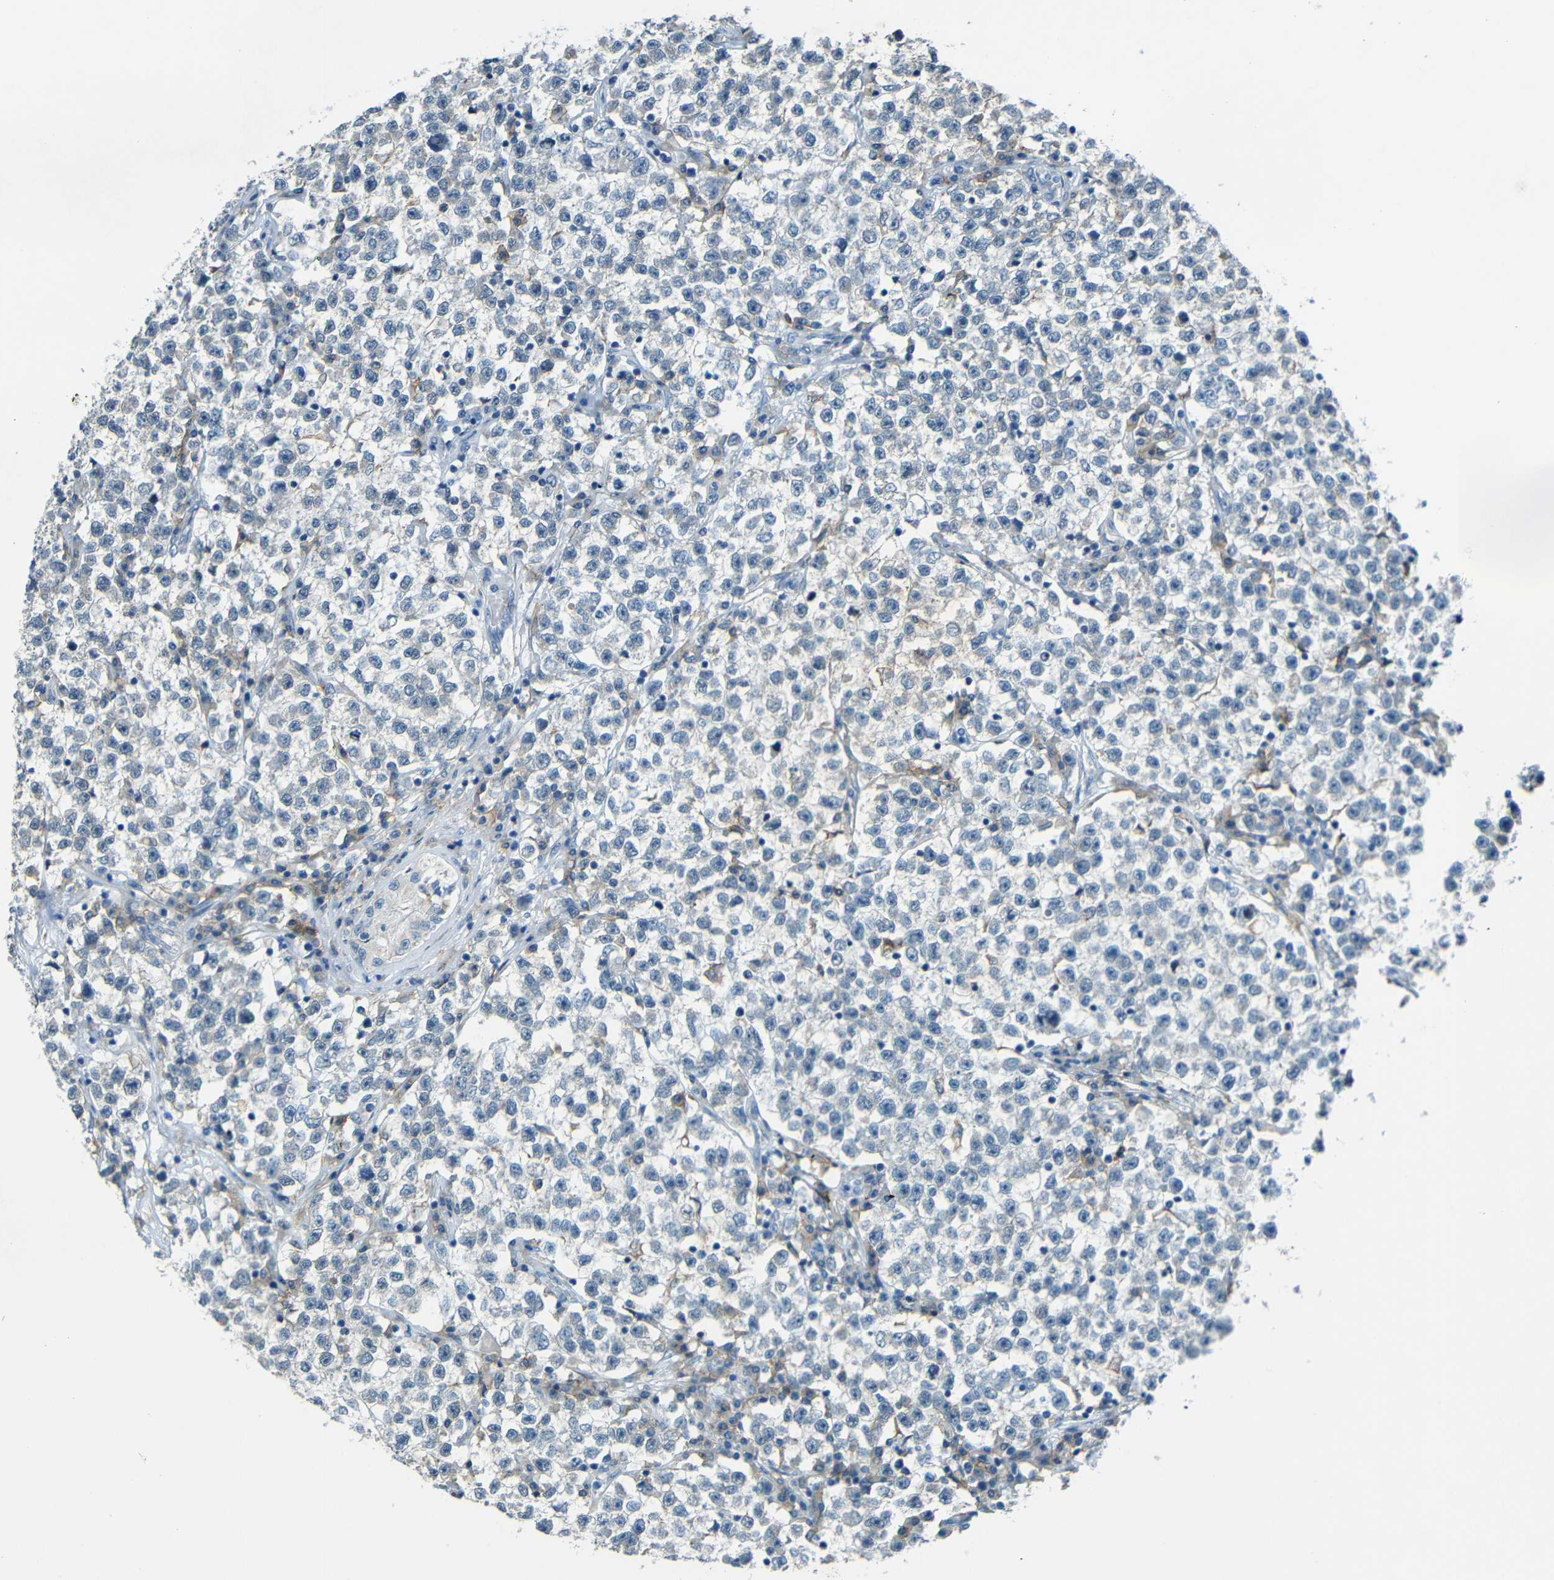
{"staining": {"intensity": "negative", "quantity": "none", "location": "none"}, "tissue": "testis cancer", "cell_type": "Tumor cells", "image_type": "cancer", "snomed": [{"axis": "morphology", "description": "Seminoma, NOS"}, {"axis": "topography", "description": "Testis"}], "caption": "Tumor cells show no significant positivity in seminoma (testis).", "gene": "ANKRD22", "patient": {"sex": "male", "age": 22}}